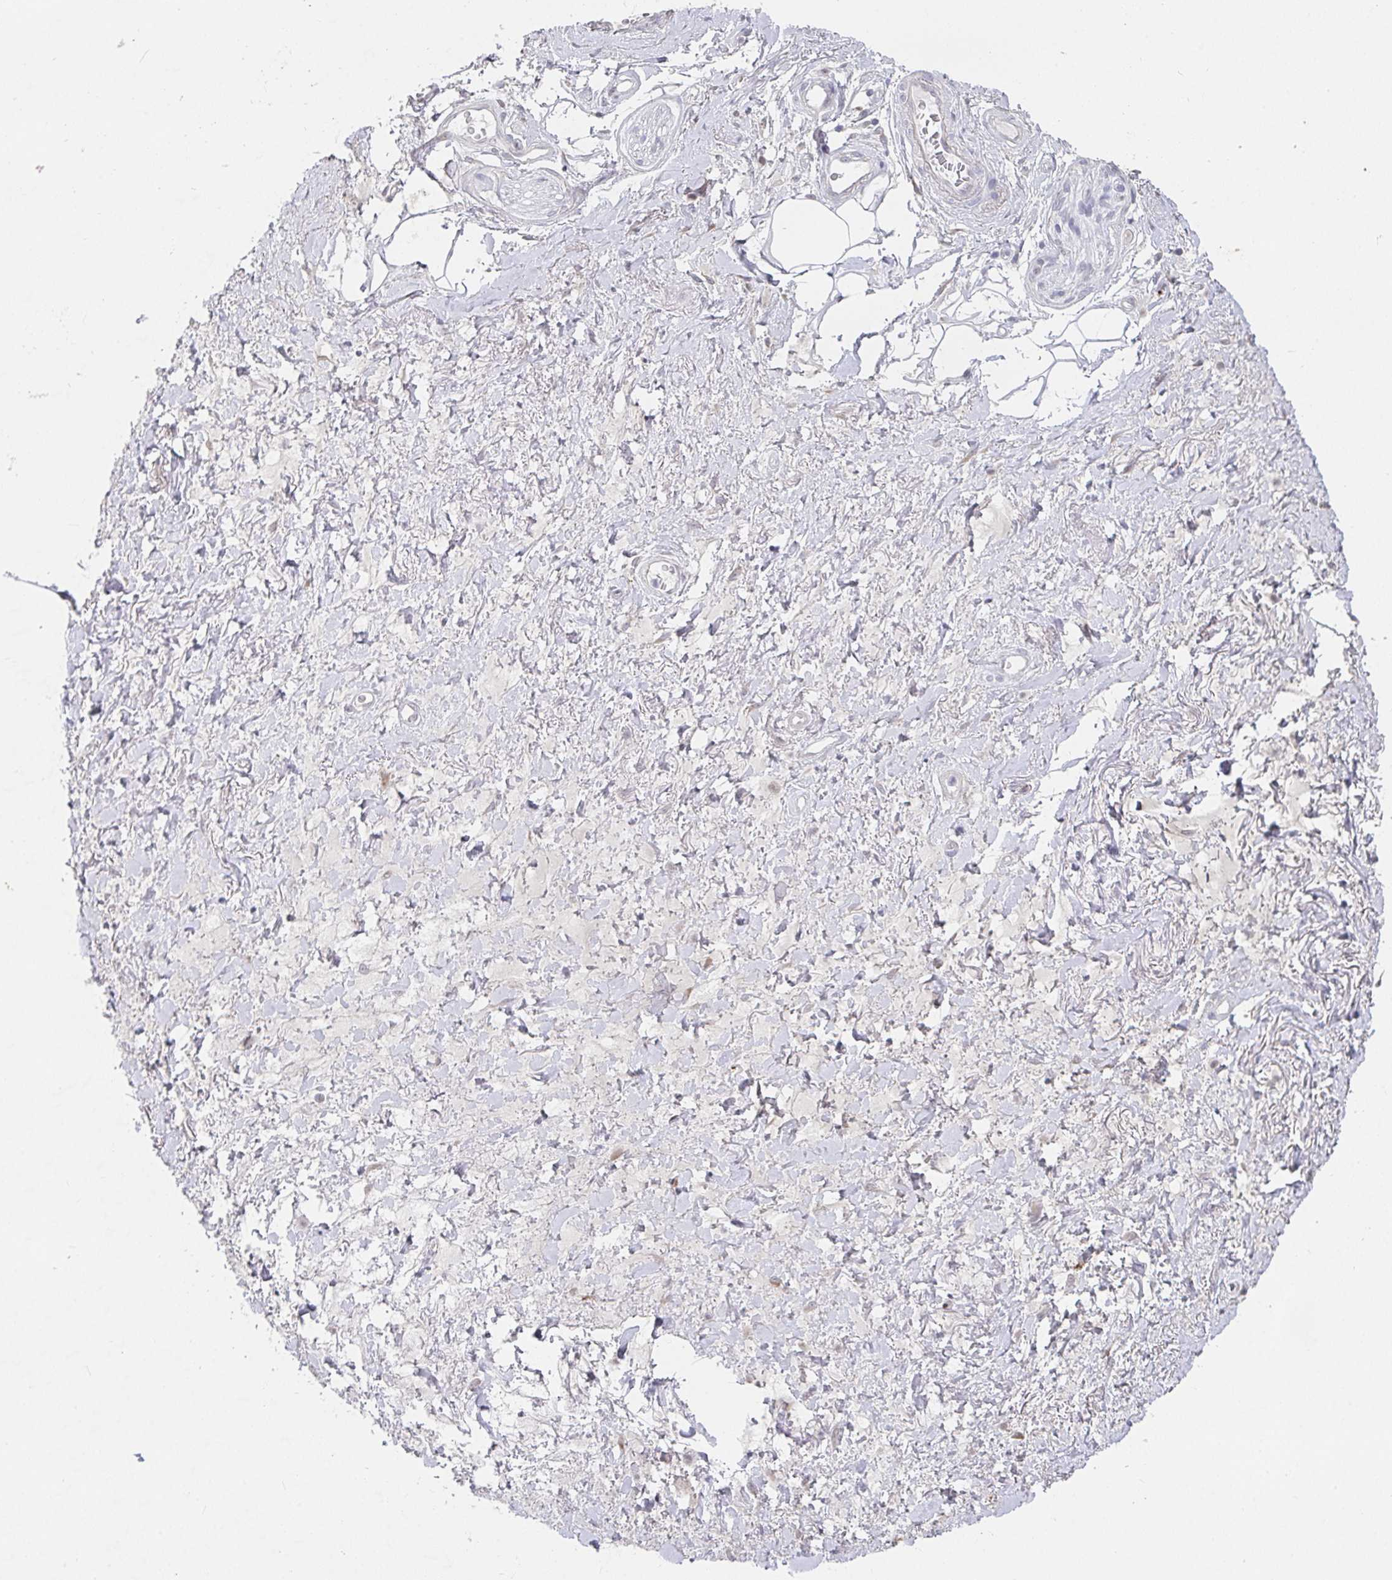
{"staining": {"intensity": "negative", "quantity": "none", "location": "none"}, "tissue": "adipose tissue", "cell_type": "Adipocytes", "image_type": "normal", "snomed": [{"axis": "morphology", "description": "Normal tissue, NOS"}, {"axis": "topography", "description": "Vagina"}, {"axis": "topography", "description": "Peripheral nerve tissue"}], "caption": "Immunohistochemistry of normal human adipose tissue displays no staining in adipocytes.", "gene": "RCOR1", "patient": {"sex": "female", "age": 71}}